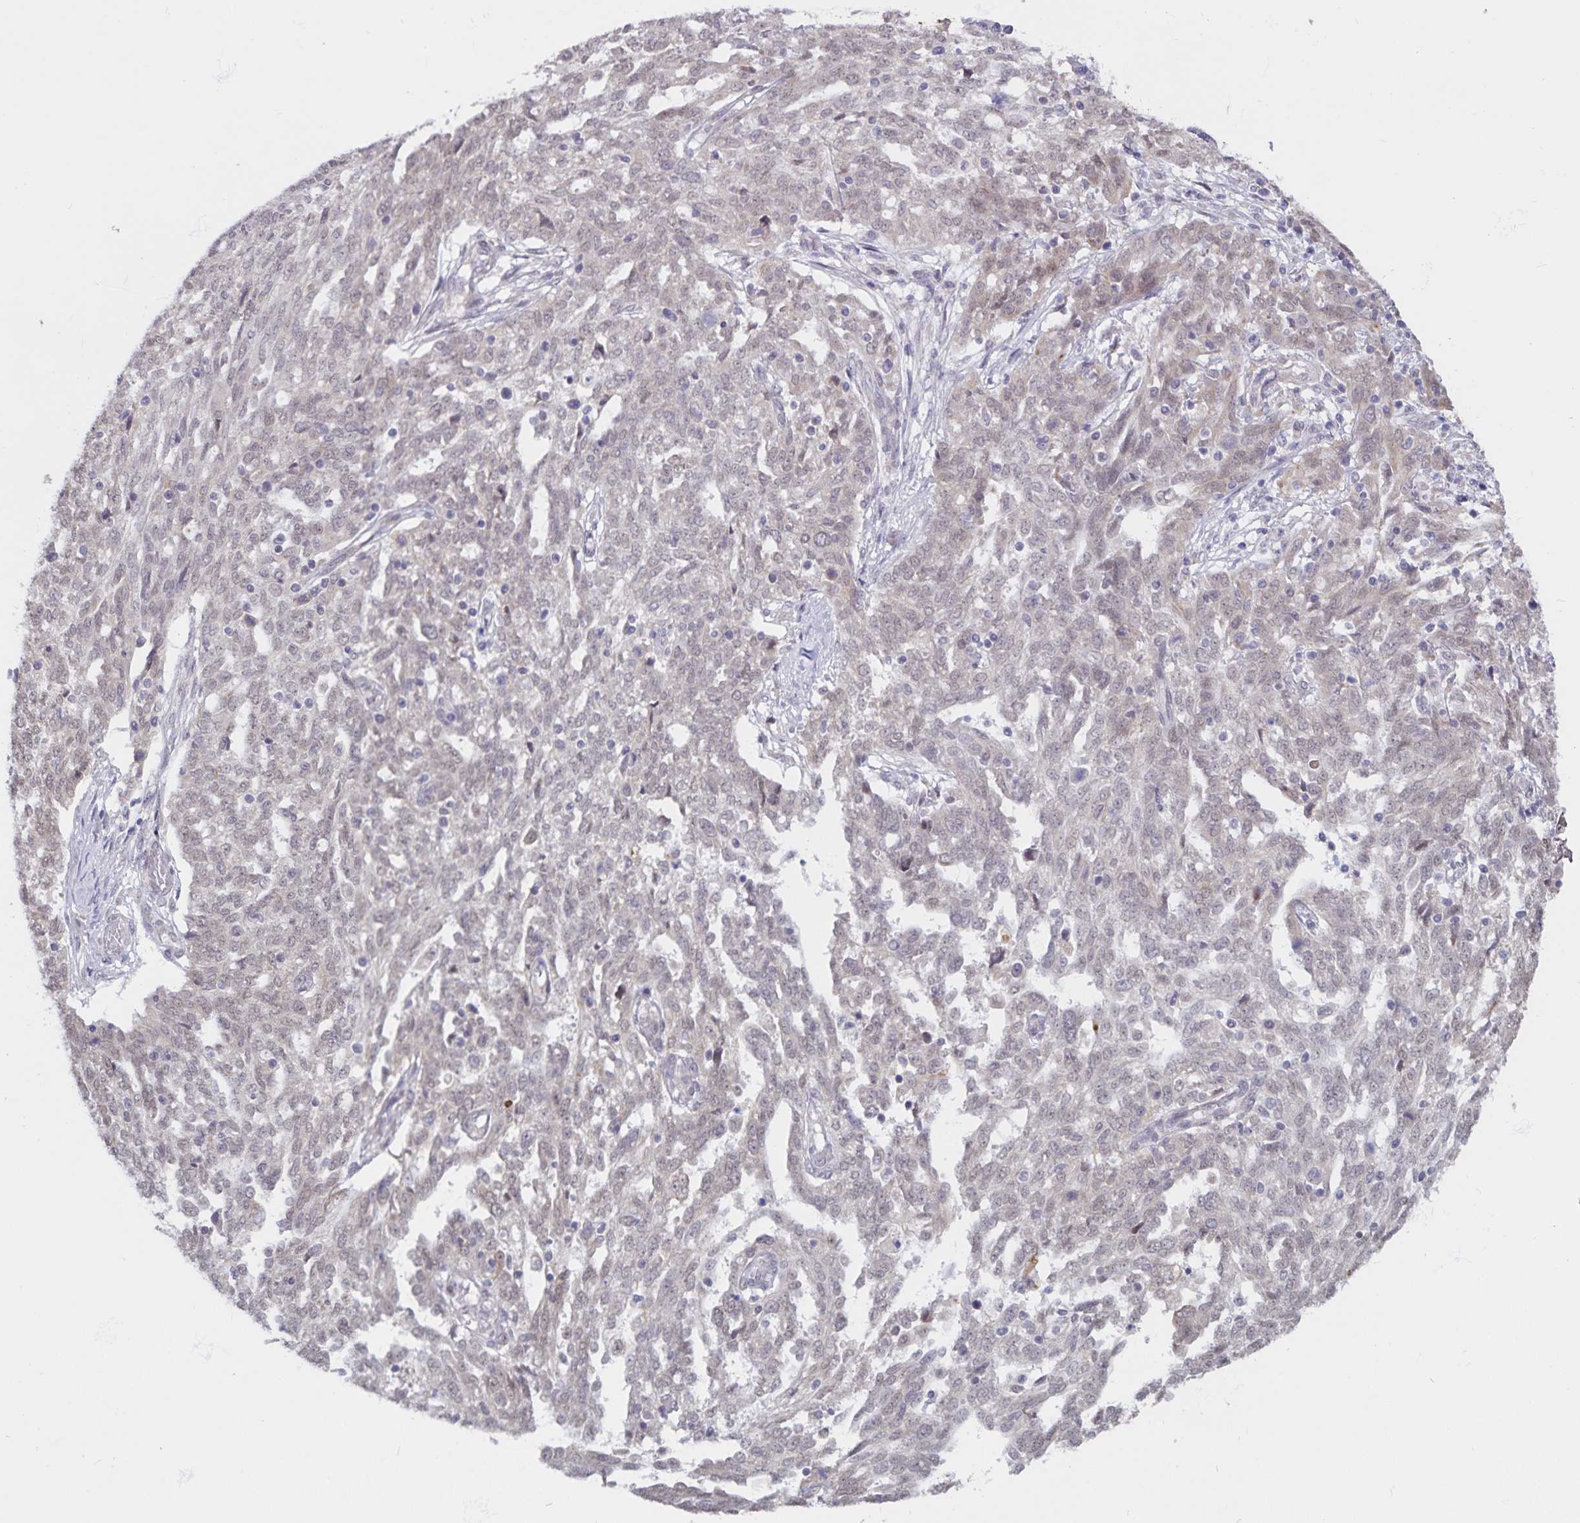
{"staining": {"intensity": "weak", "quantity": "25%-75%", "location": "cytoplasmic/membranous,nuclear"}, "tissue": "ovarian cancer", "cell_type": "Tumor cells", "image_type": "cancer", "snomed": [{"axis": "morphology", "description": "Cystadenocarcinoma, serous, NOS"}, {"axis": "topography", "description": "Ovary"}], "caption": "Serous cystadenocarcinoma (ovarian) stained with a brown dye demonstrates weak cytoplasmic/membranous and nuclear positive staining in approximately 25%-75% of tumor cells.", "gene": "ATP2A2", "patient": {"sex": "female", "age": 67}}